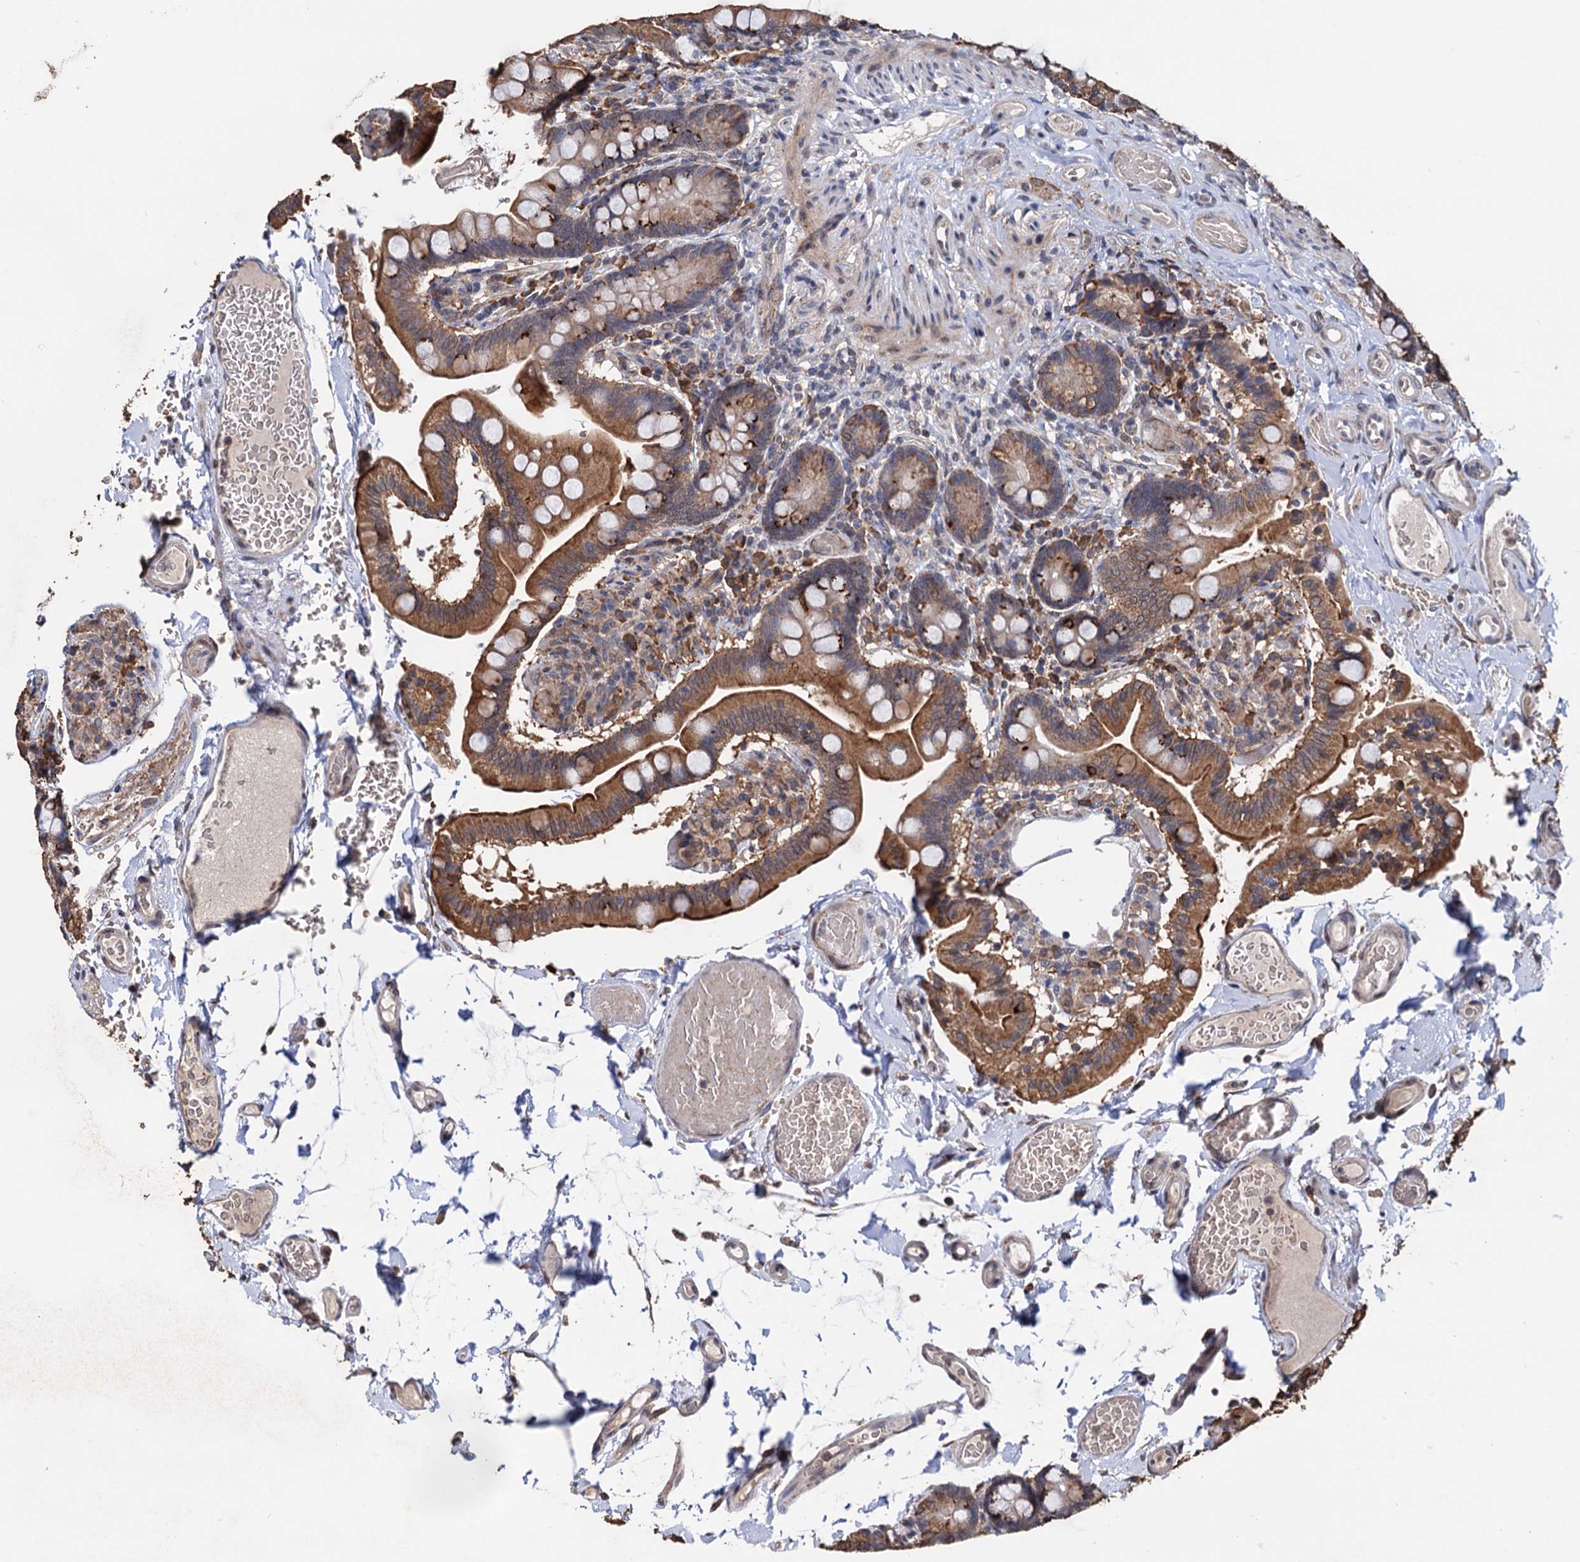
{"staining": {"intensity": "moderate", "quantity": ">75%", "location": "cytoplasmic/membranous"}, "tissue": "small intestine", "cell_type": "Glandular cells", "image_type": "normal", "snomed": [{"axis": "morphology", "description": "Normal tissue, NOS"}, {"axis": "topography", "description": "Small intestine"}], "caption": "This micrograph shows IHC staining of normal human small intestine, with medium moderate cytoplasmic/membranous expression in about >75% of glandular cells.", "gene": "TBC1D12", "patient": {"sex": "female", "age": 64}}